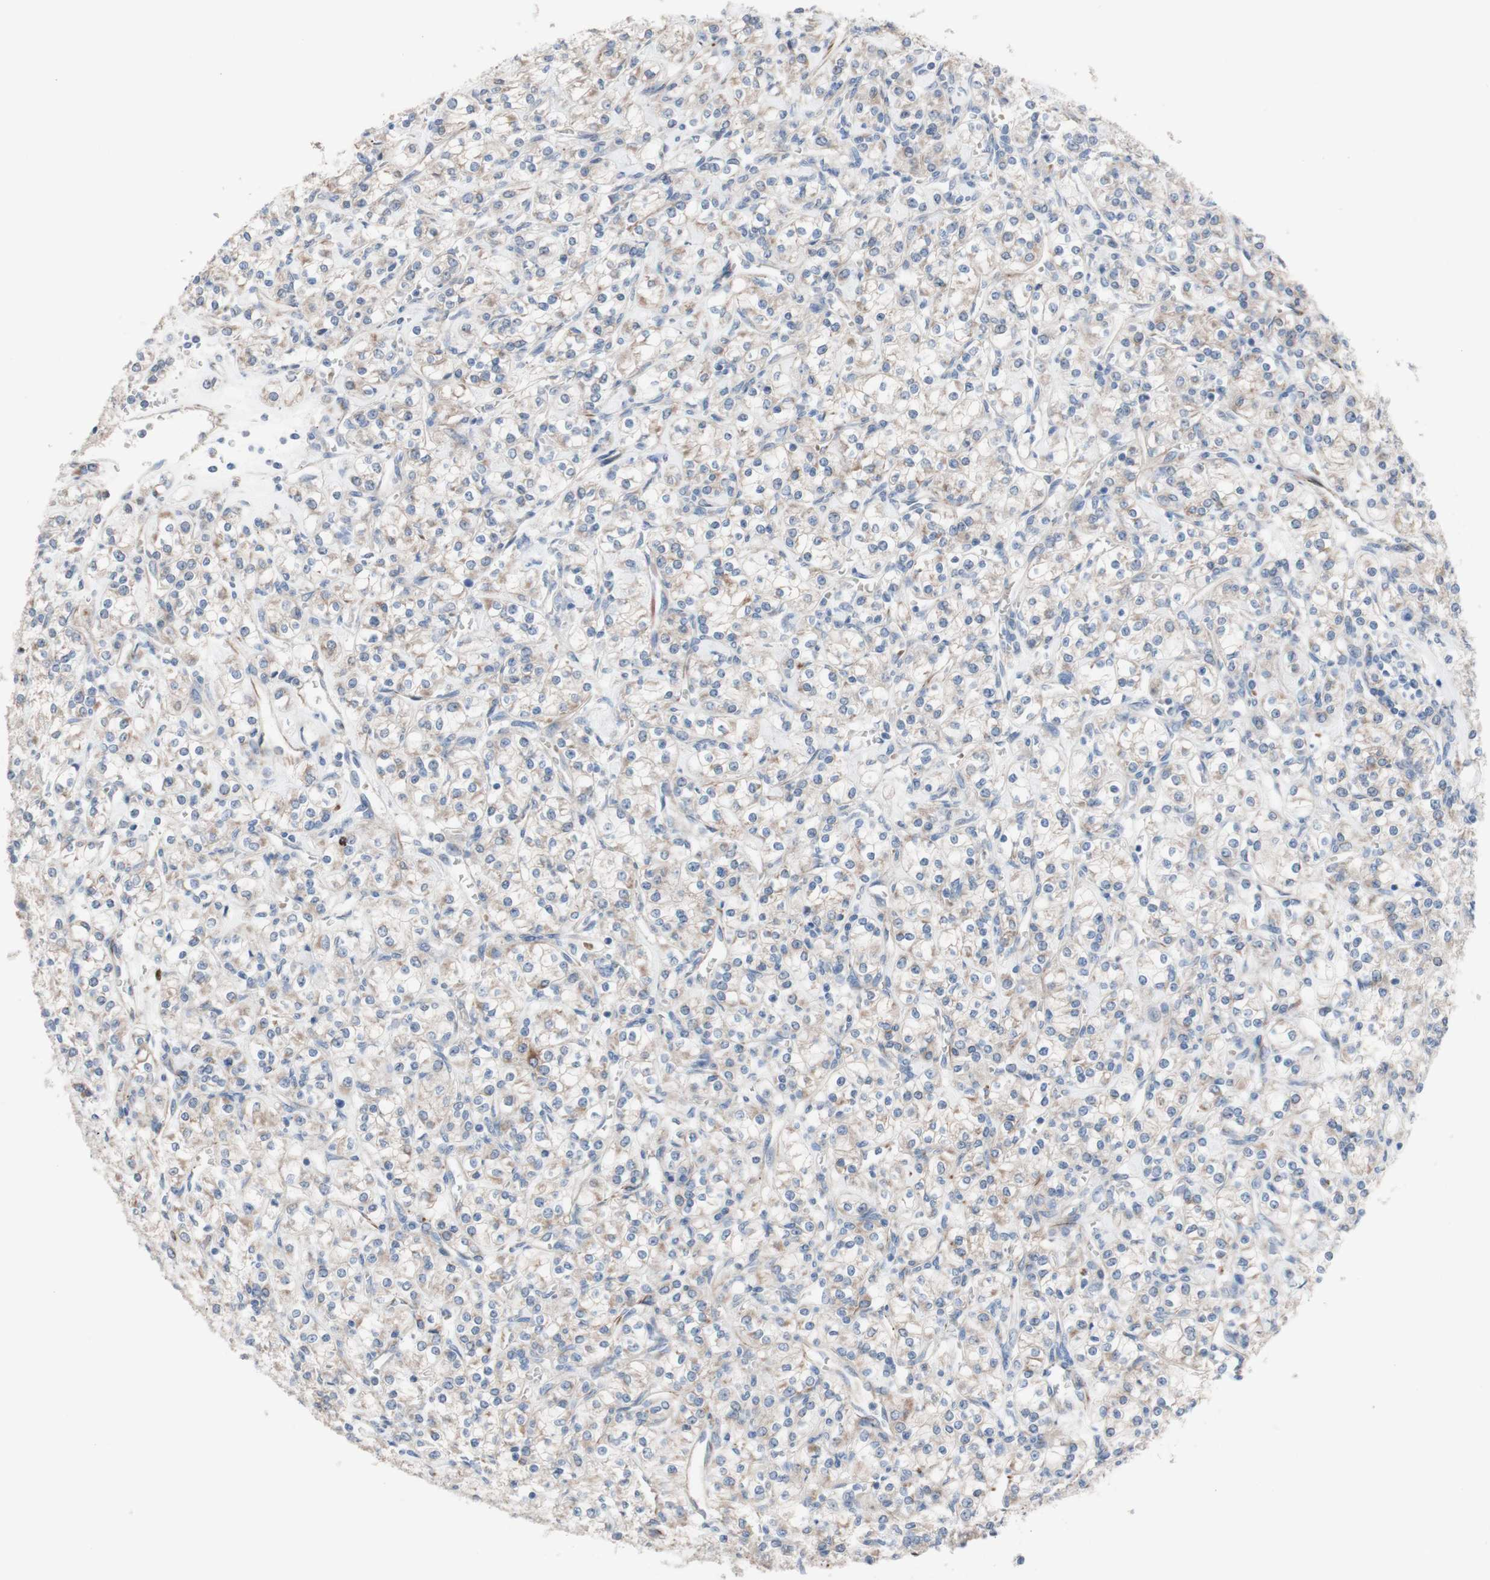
{"staining": {"intensity": "weak", "quantity": "<25%", "location": "cytoplasmic/membranous"}, "tissue": "renal cancer", "cell_type": "Tumor cells", "image_type": "cancer", "snomed": [{"axis": "morphology", "description": "Adenocarcinoma, NOS"}, {"axis": "topography", "description": "Kidney"}], "caption": "High magnification brightfield microscopy of adenocarcinoma (renal) stained with DAB (3,3'-diaminobenzidine) (brown) and counterstained with hematoxylin (blue): tumor cells show no significant expression.", "gene": "AGPAT5", "patient": {"sex": "male", "age": 77}}